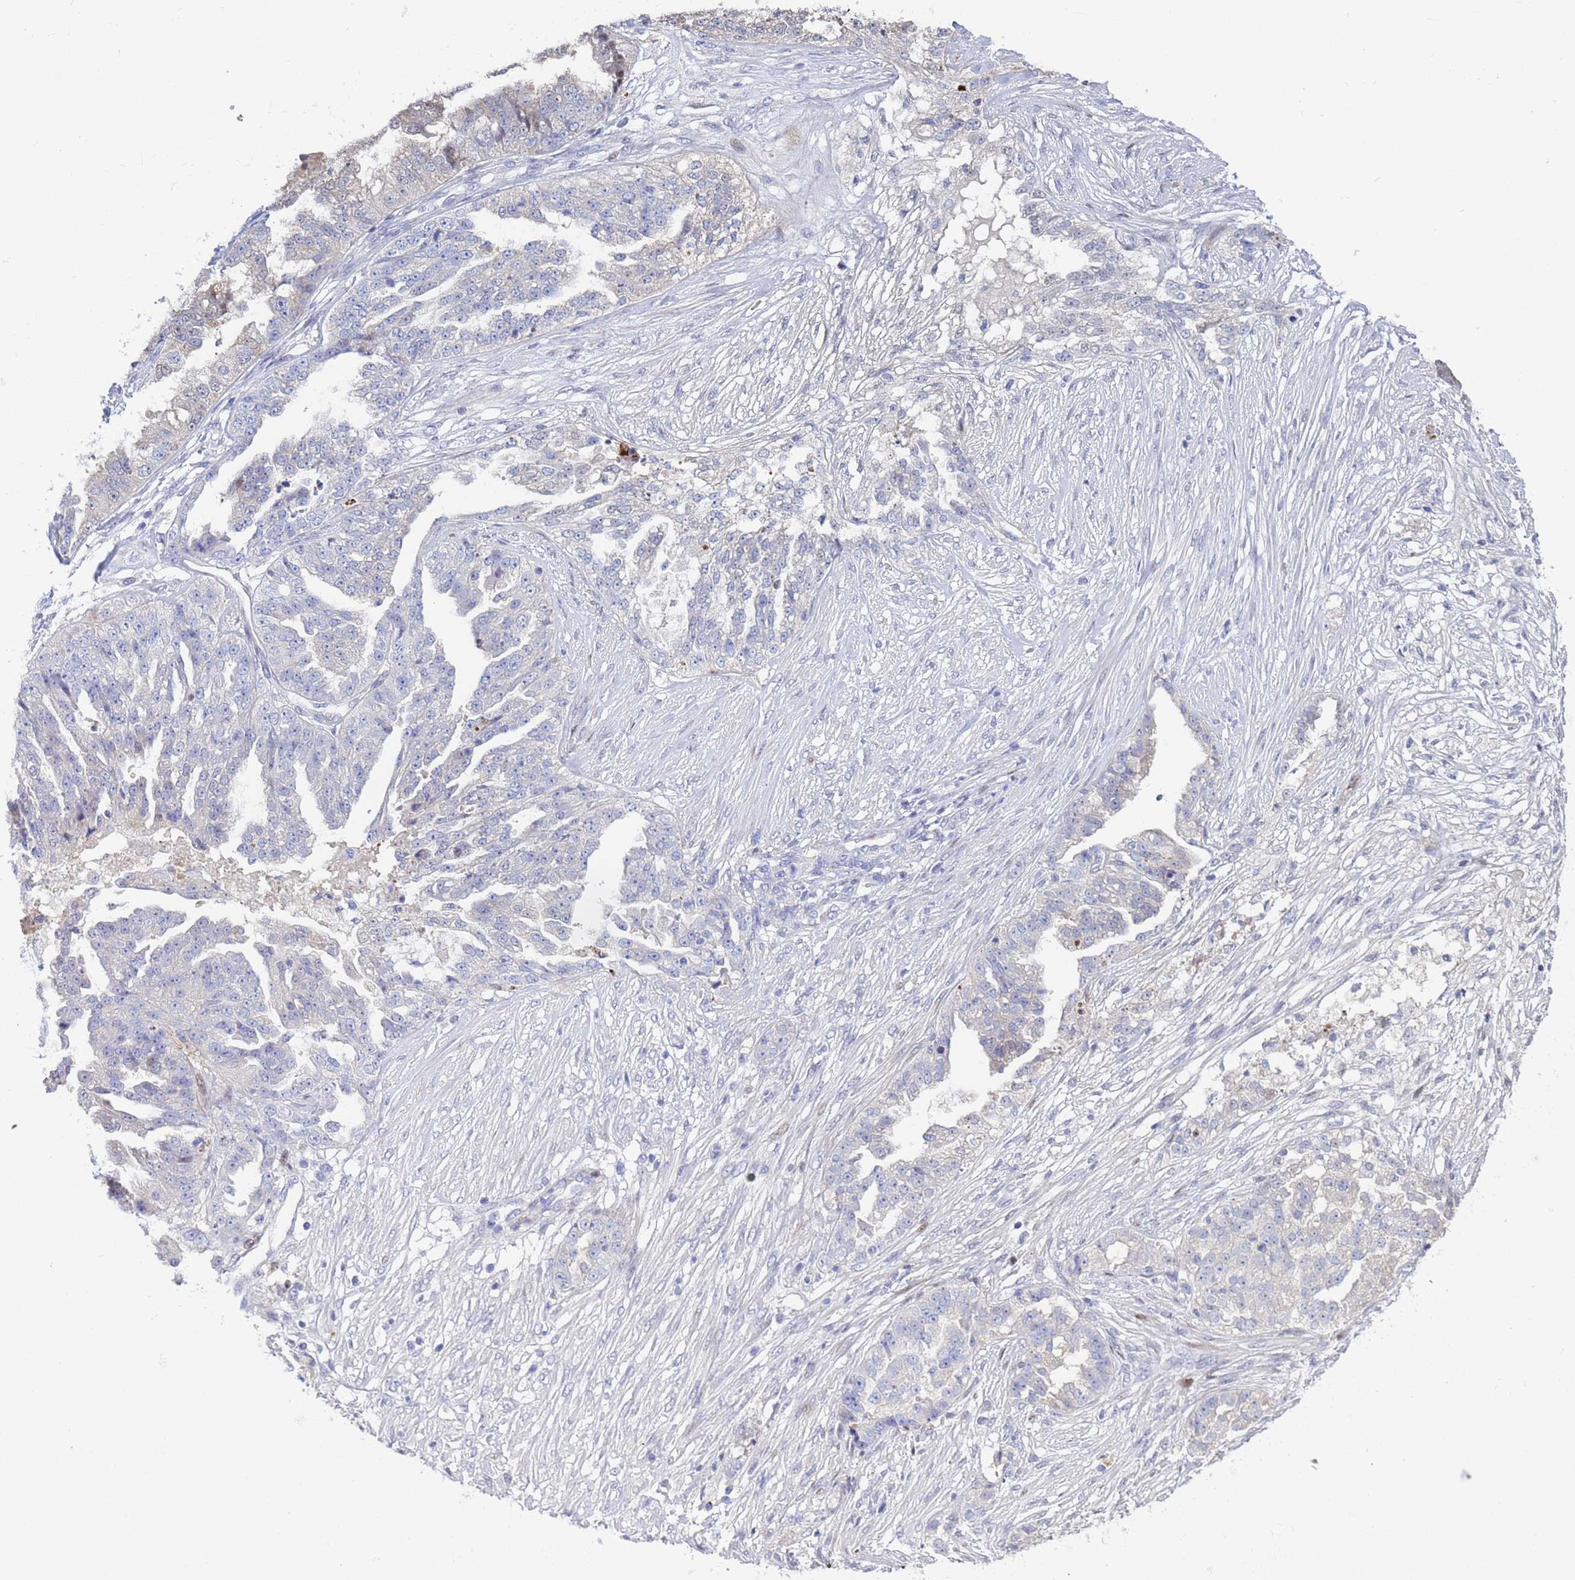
{"staining": {"intensity": "negative", "quantity": "none", "location": "none"}, "tissue": "ovarian cancer", "cell_type": "Tumor cells", "image_type": "cancer", "snomed": [{"axis": "morphology", "description": "Cystadenocarcinoma, serous, NOS"}, {"axis": "topography", "description": "Ovary"}], "caption": "IHC photomicrograph of neoplastic tissue: ovarian serous cystadenocarcinoma stained with DAB (3,3'-diaminobenzidine) demonstrates no significant protein staining in tumor cells.", "gene": "PPP6R1", "patient": {"sex": "female", "age": 58}}